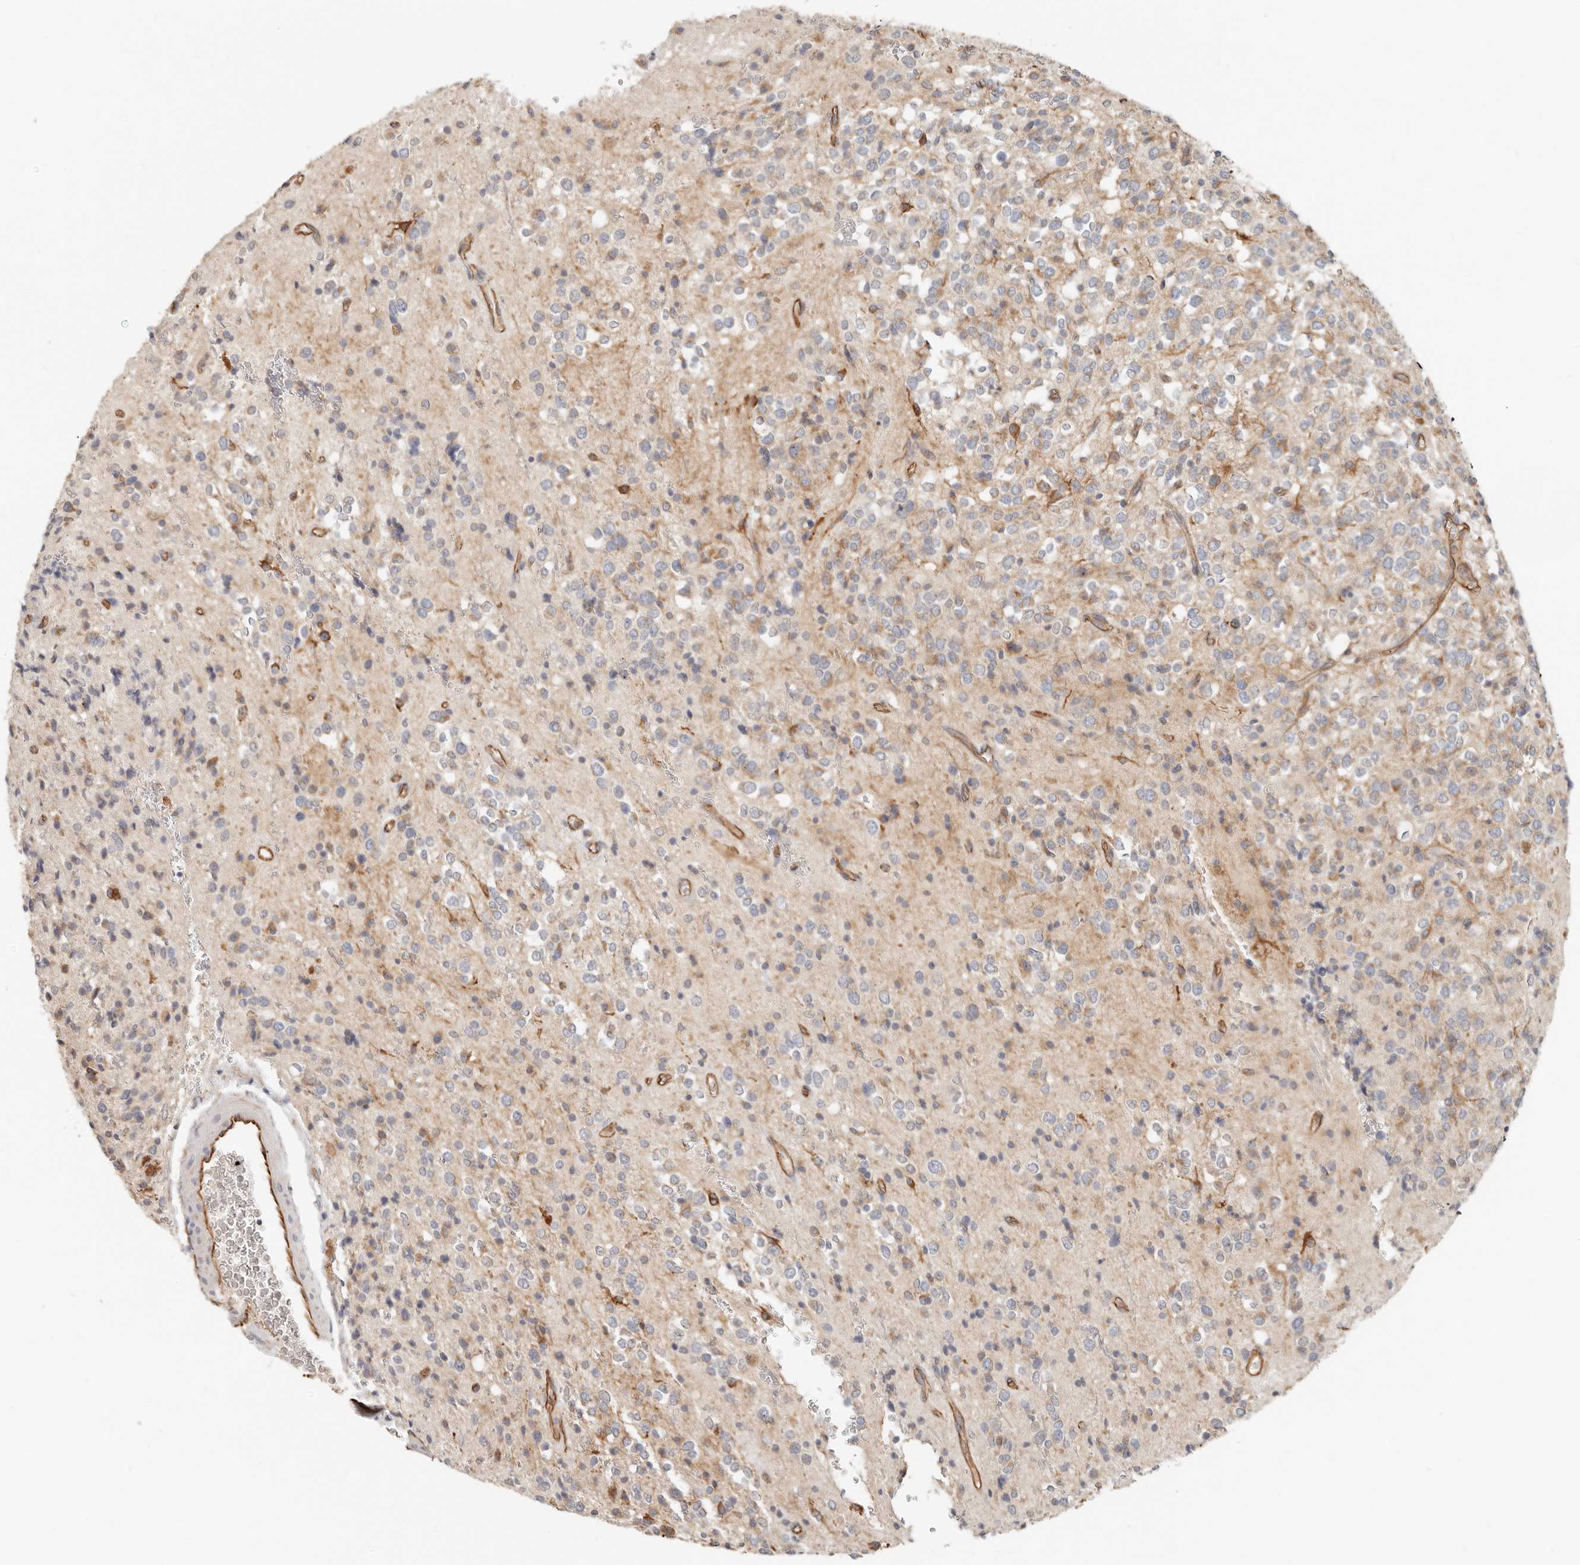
{"staining": {"intensity": "moderate", "quantity": "<25%", "location": "cytoplasmic/membranous"}, "tissue": "glioma", "cell_type": "Tumor cells", "image_type": "cancer", "snomed": [{"axis": "morphology", "description": "Glioma, malignant, High grade"}, {"axis": "topography", "description": "Brain"}], "caption": "The photomicrograph exhibits a brown stain indicating the presence of a protein in the cytoplasmic/membranous of tumor cells in malignant high-grade glioma. The protein is shown in brown color, while the nuclei are stained blue.", "gene": "SPRING1", "patient": {"sex": "male", "age": 34}}